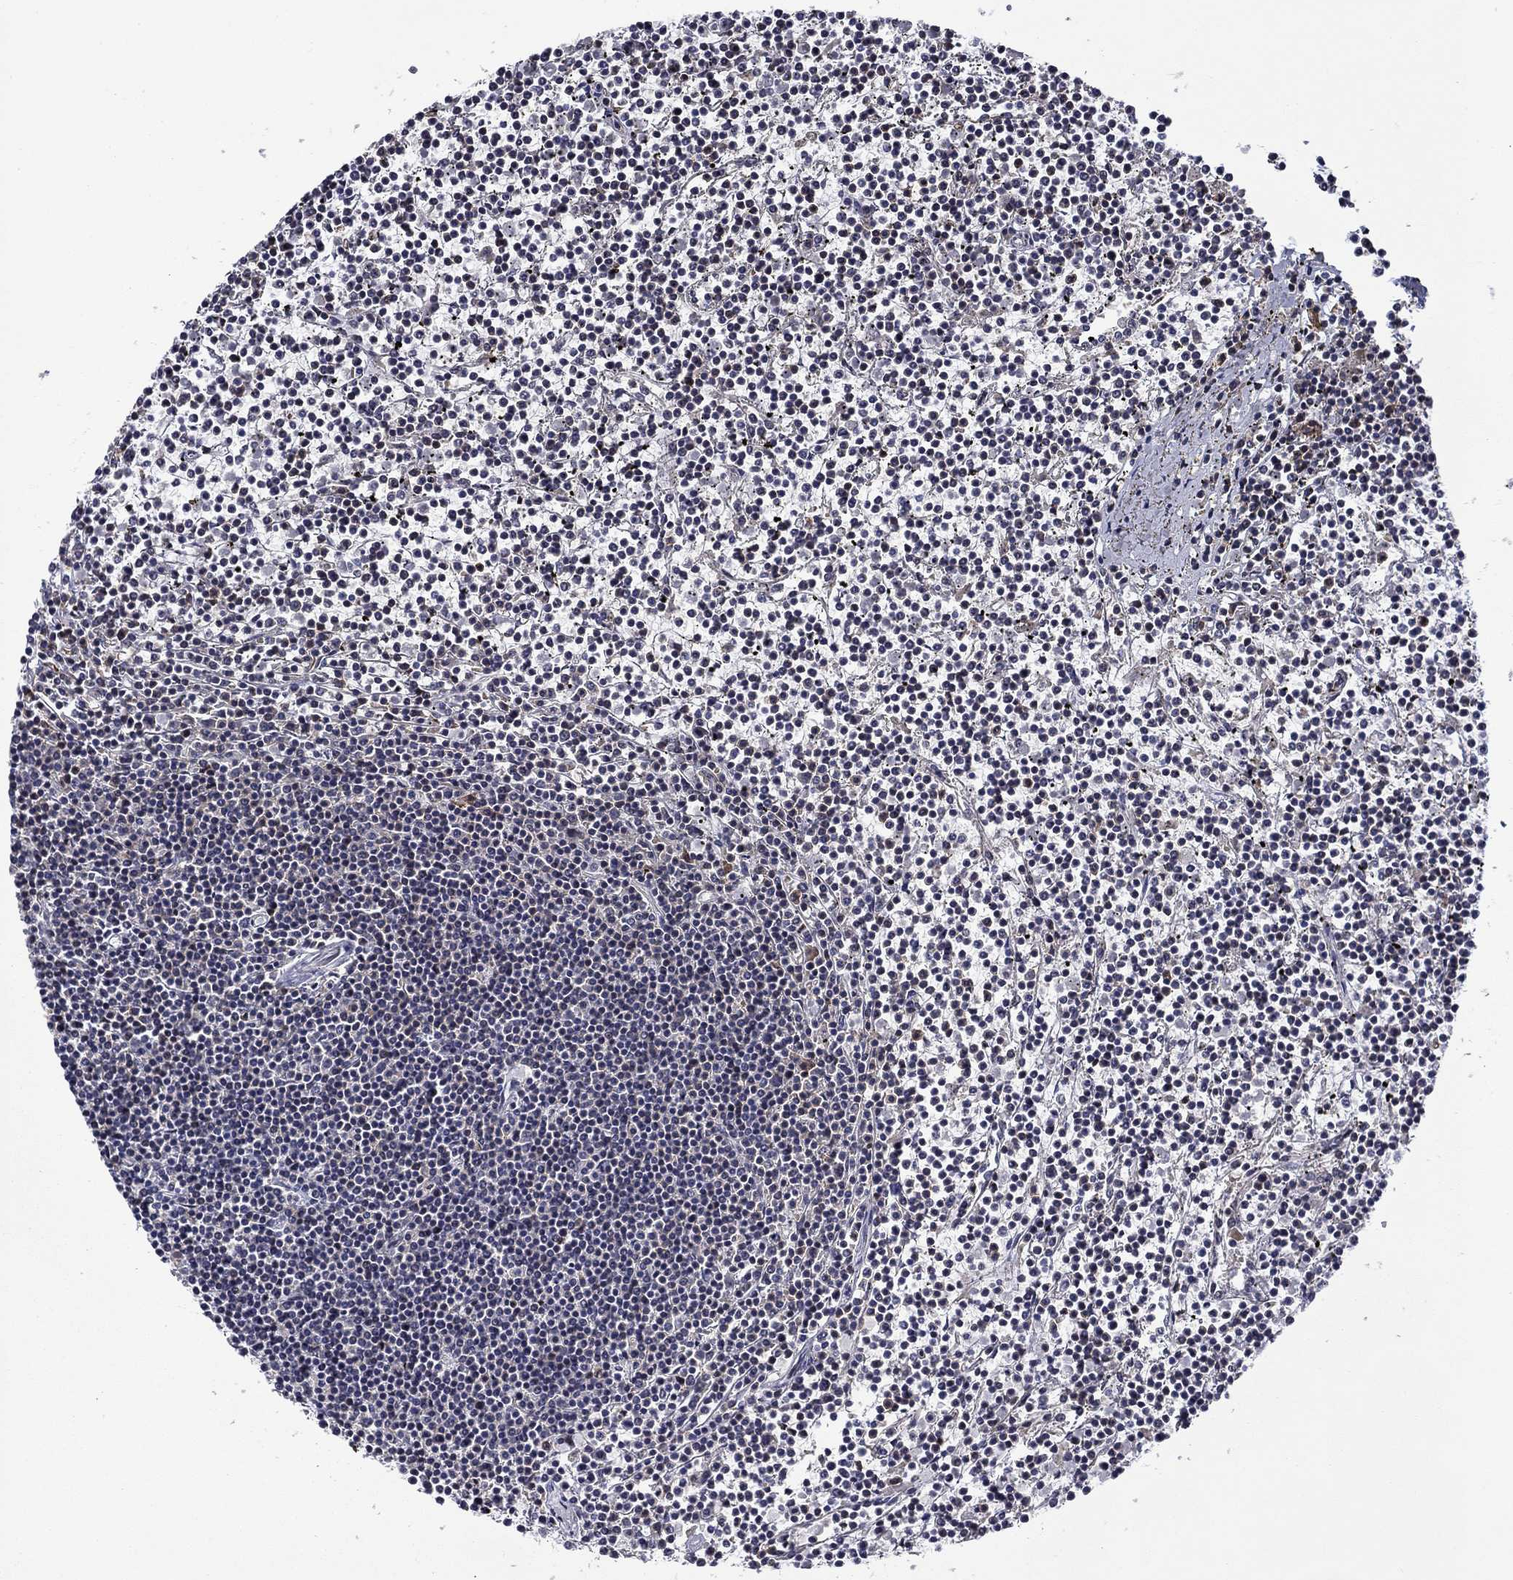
{"staining": {"intensity": "negative", "quantity": "none", "location": "none"}, "tissue": "lymphoma", "cell_type": "Tumor cells", "image_type": "cancer", "snomed": [{"axis": "morphology", "description": "Malignant lymphoma, non-Hodgkin's type, Low grade"}, {"axis": "topography", "description": "Spleen"}], "caption": "This photomicrograph is of low-grade malignant lymphoma, non-Hodgkin's type stained with immunohistochemistry (IHC) to label a protein in brown with the nuclei are counter-stained blue. There is no staining in tumor cells. Nuclei are stained in blue.", "gene": "B3GAT1", "patient": {"sex": "female", "age": 19}}